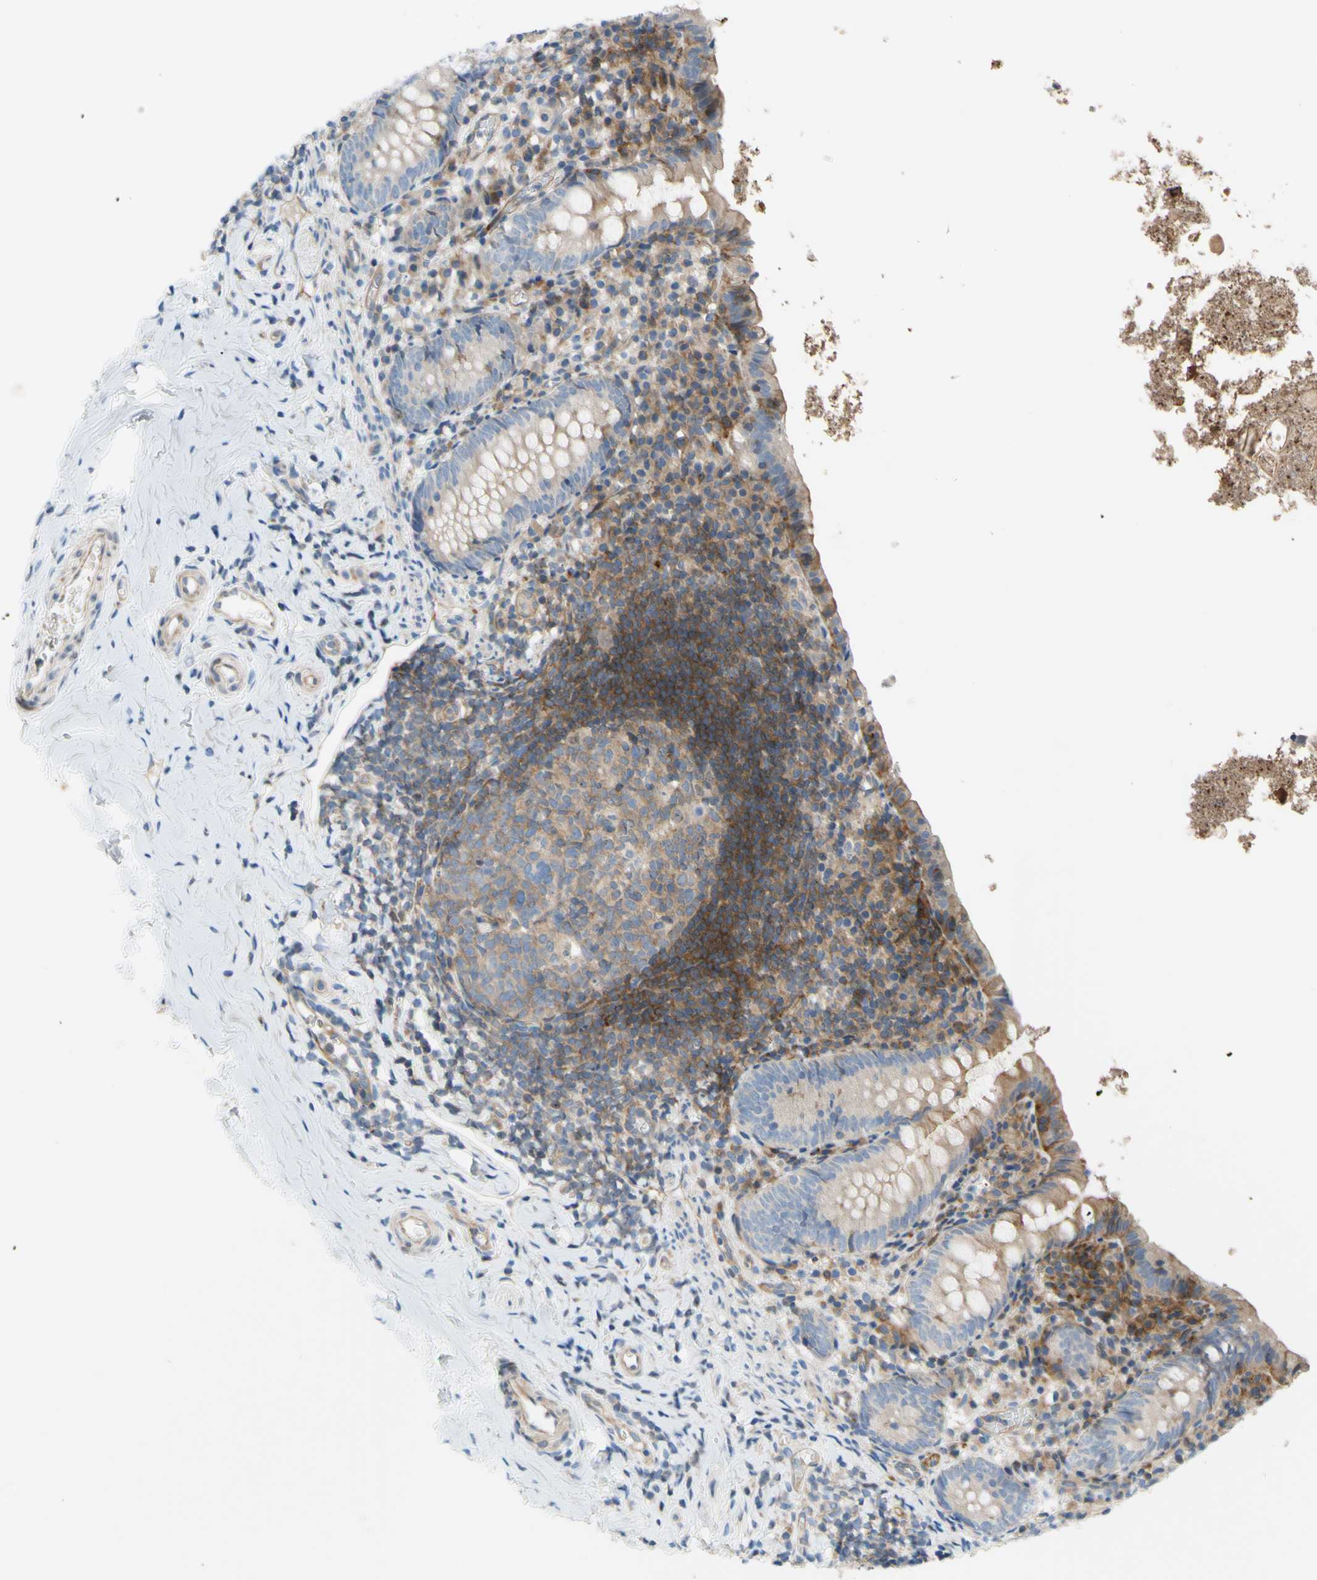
{"staining": {"intensity": "moderate", "quantity": ">75%", "location": "cytoplasmic/membranous"}, "tissue": "appendix", "cell_type": "Glandular cells", "image_type": "normal", "snomed": [{"axis": "morphology", "description": "Normal tissue, NOS"}, {"axis": "topography", "description": "Appendix"}], "caption": "Approximately >75% of glandular cells in benign human appendix exhibit moderate cytoplasmic/membranous protein expression as visualized by brown immunohistochemical staining.", "gene": "PAK2", "patient": {"sex": "female", "age": 10}}